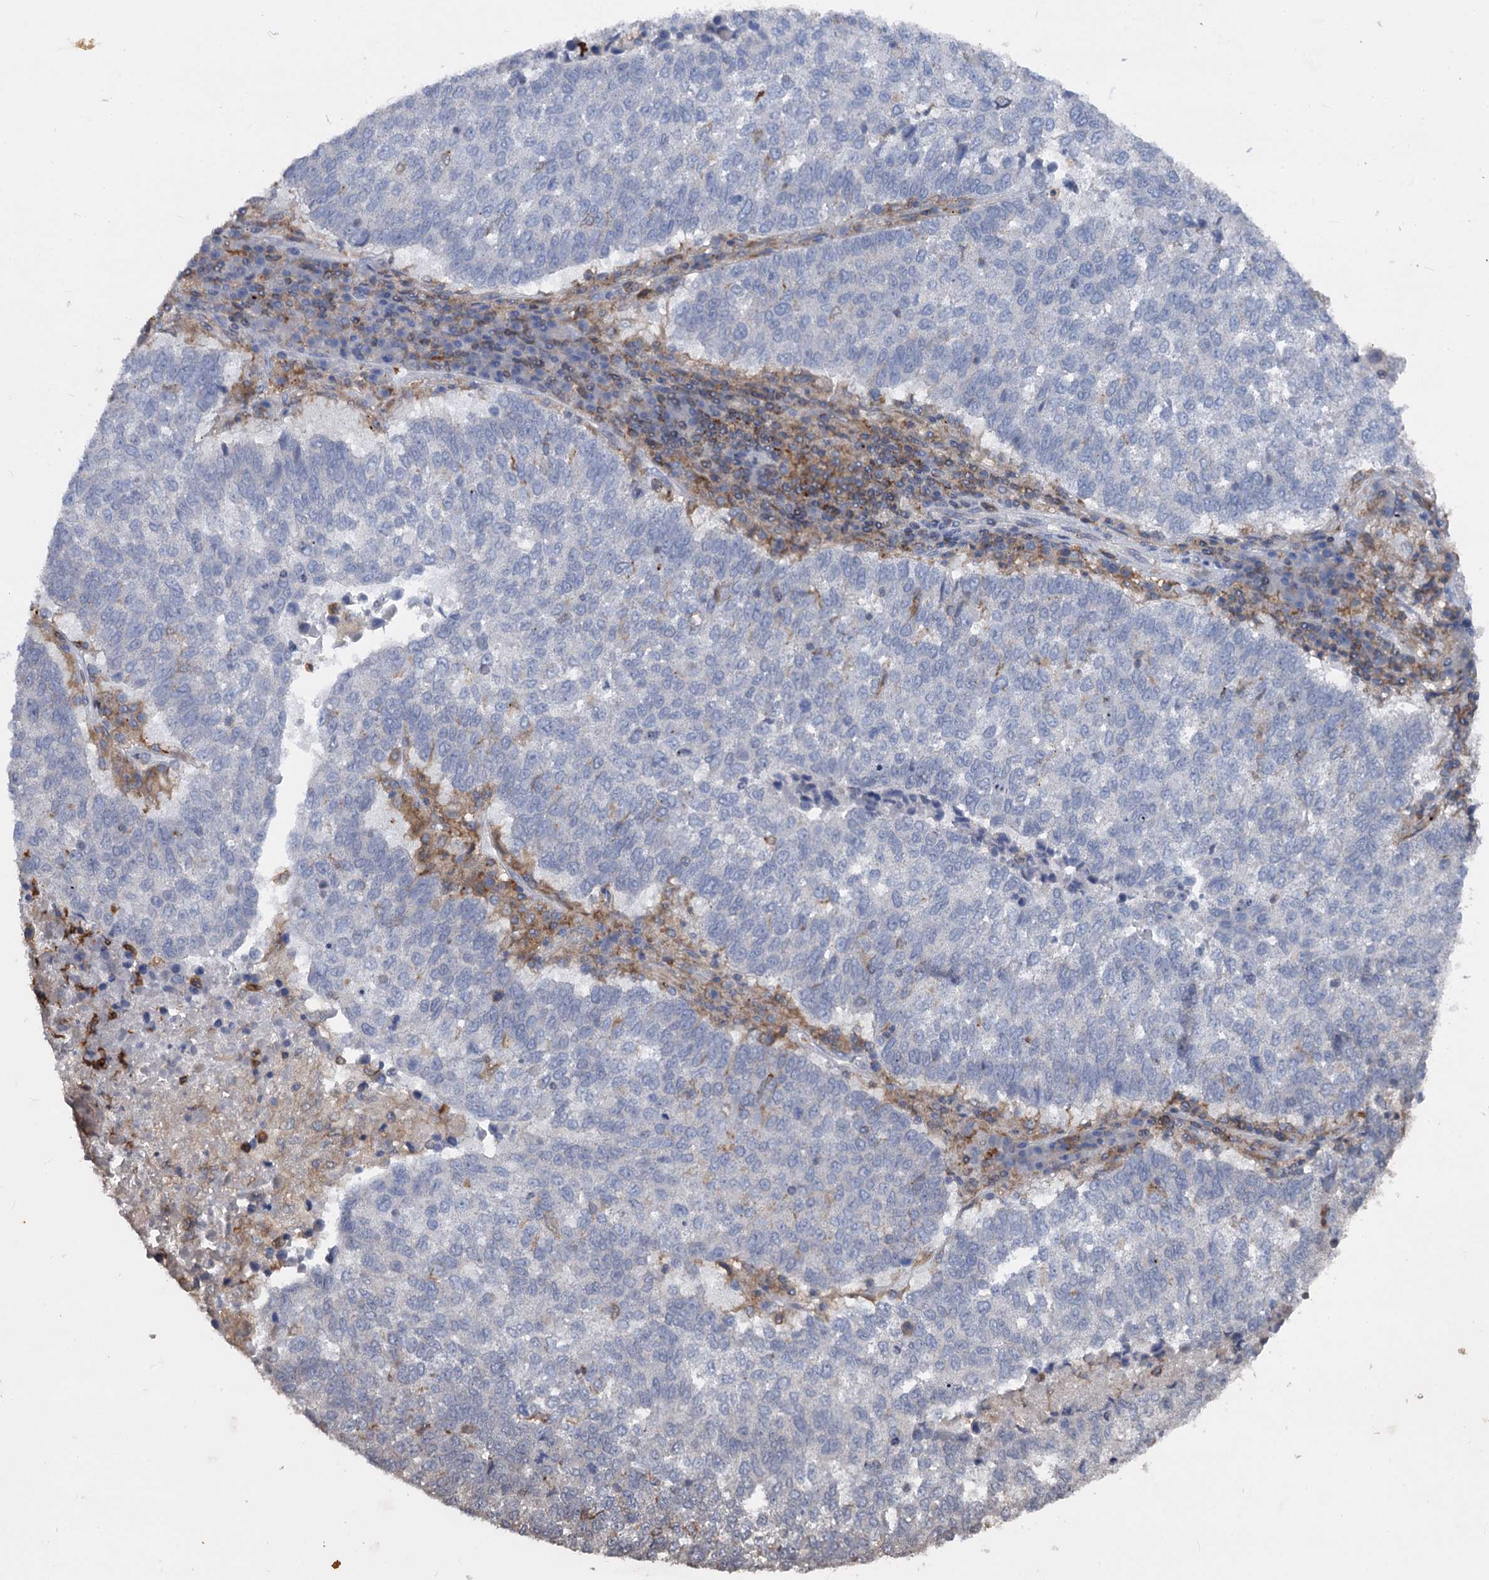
{"staining": {"intensity": "negative", "quantity": "none", "location": "none"}, "tissue": "lung cancer", "cell_type": "Tumor cells", "image_type": "cancer", "snomed": [{"axis": "morphology", "description": "Squamous cell carcinoma, NOS"}, {"axis": "topography", "description": "Lung"}], "caption": "DAB immunohistochemical staining of squamous cell carcinoma (lung) demonstrates no significant positivity in tumor cells.", "gene": "RHOG", "patient": {"sex": "male", "age": 73}}